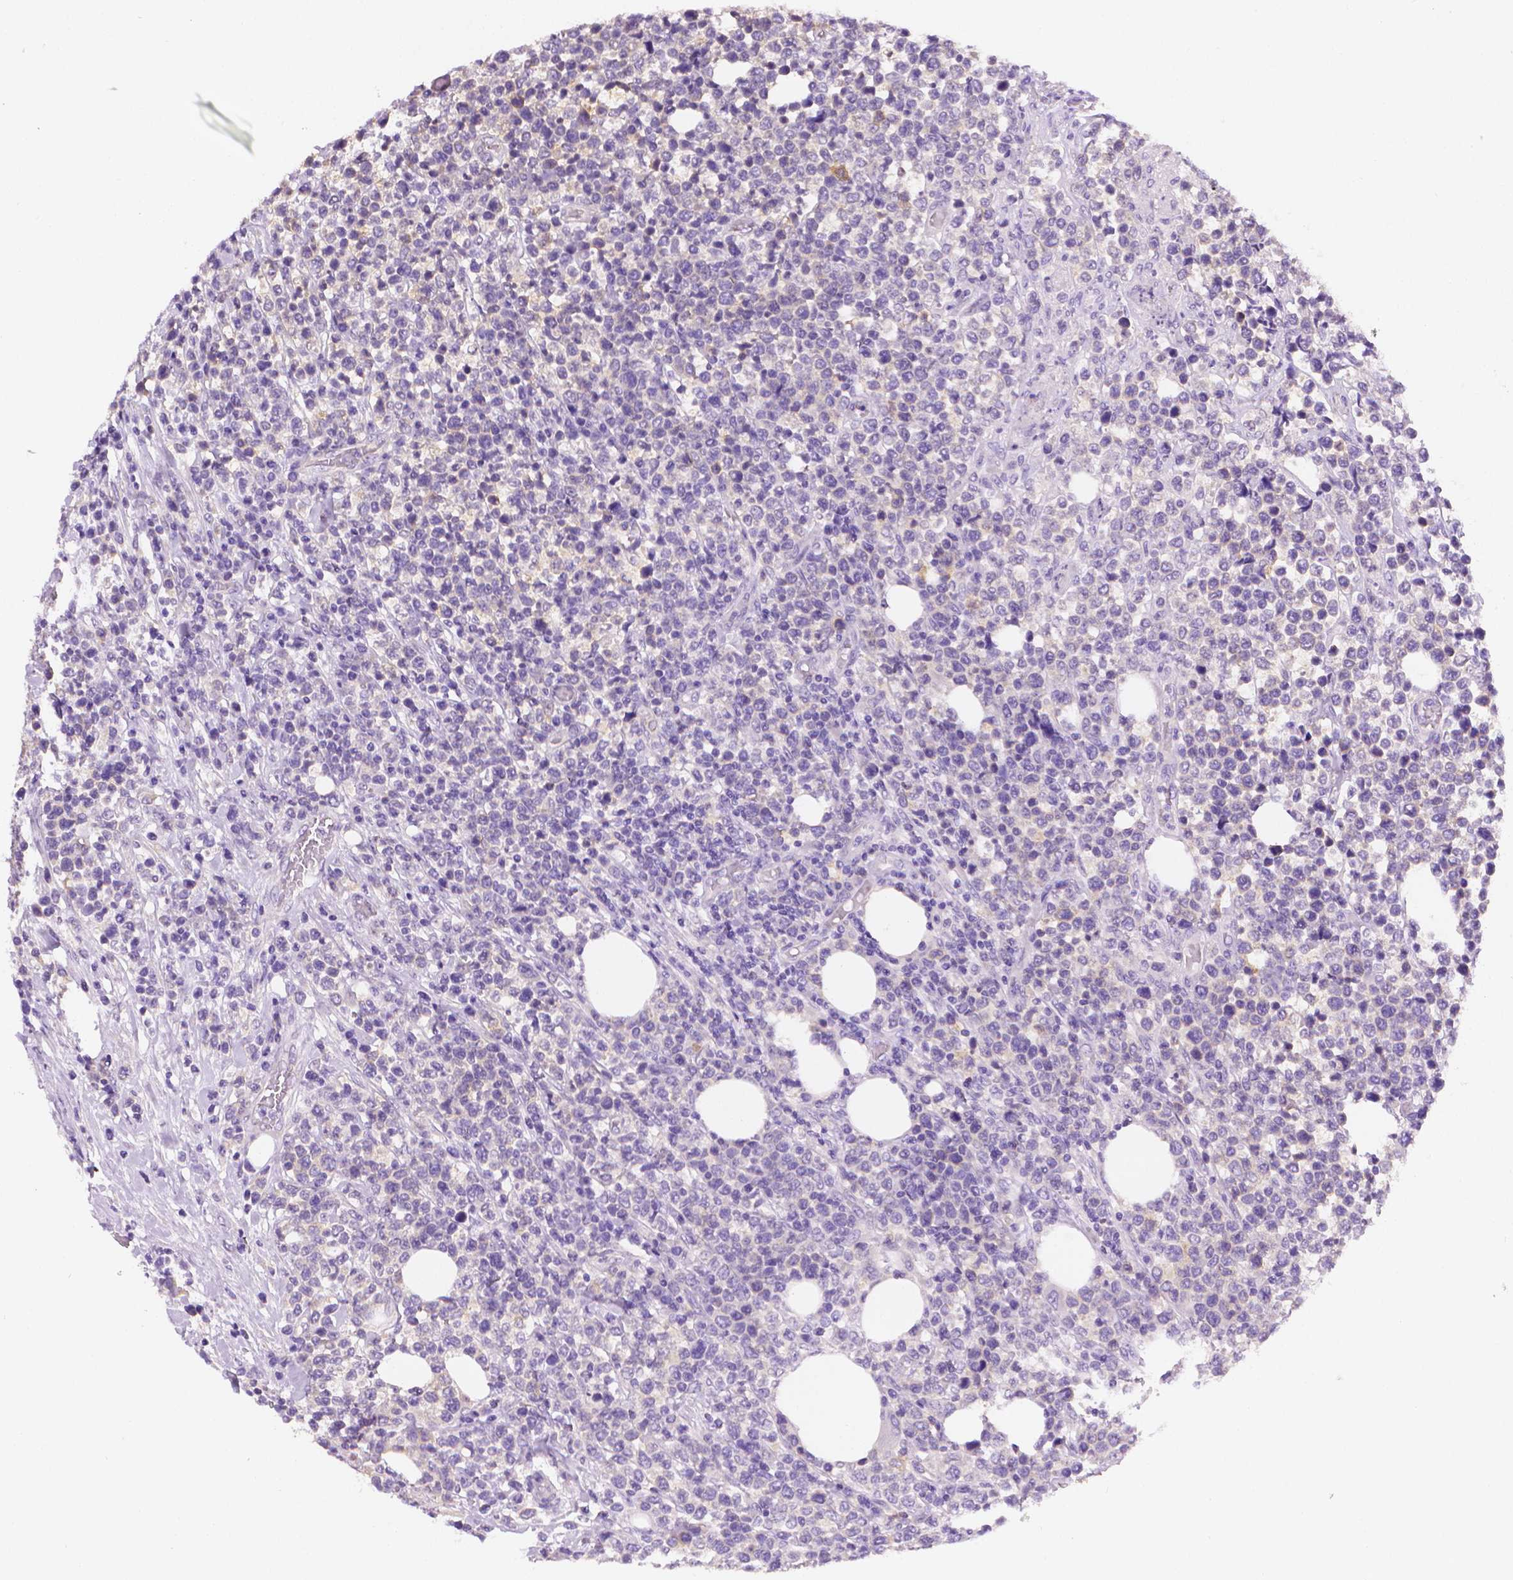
{"staining": {"intensity": "weak", "quantity": "<25%", "location": "cytoplasmic/membranous"}, "tissue": "lymphoma", "cell_type": "Tumor cells", "image_type": "cancer", "snomed": [{"axis": "morphology", "description": "Malignant lymphoma, non-Hodgkin's type, High grade"}, {"axis": "topography", "description": "Soft tissue"}], "caption": "Tumor cells are negative for brown protein staining in lymphoma.", "gene": "FASN", "patient": {"sex": "female", "age": 56}}